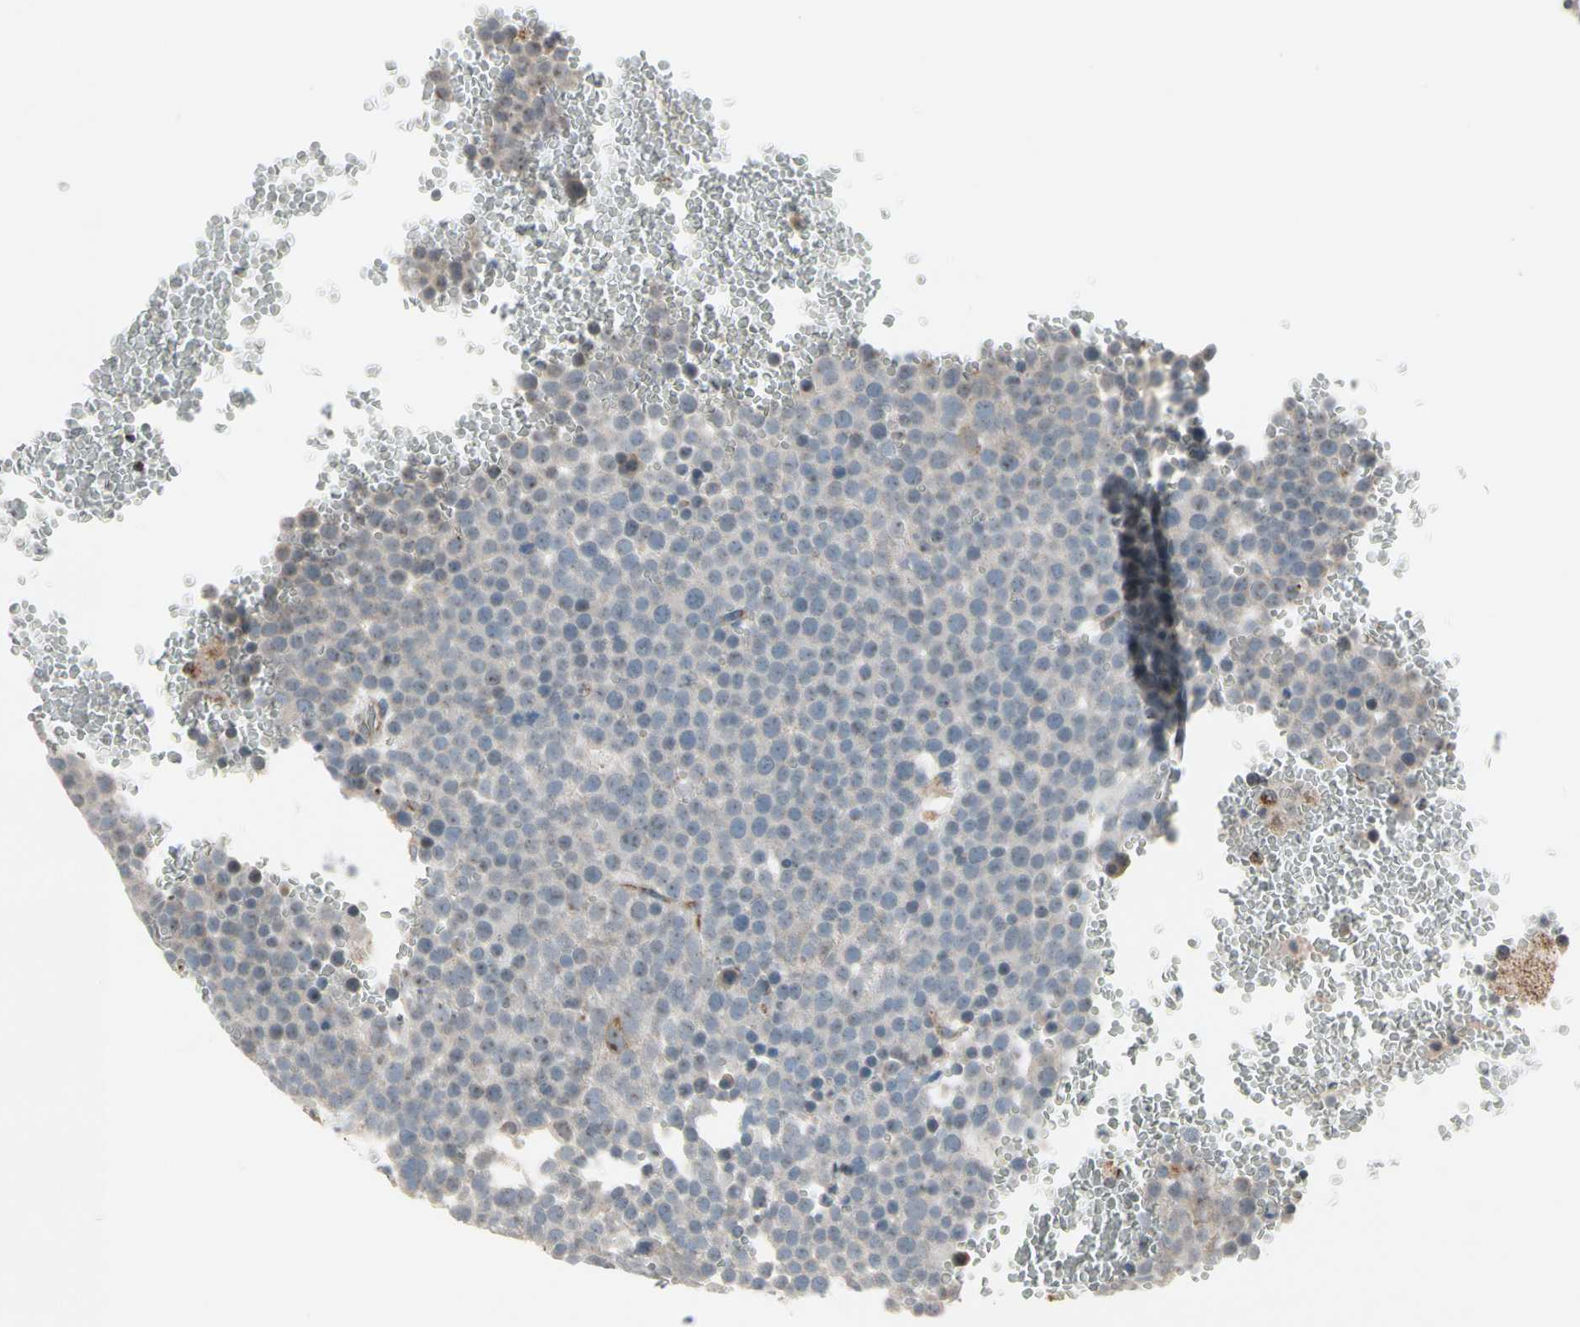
{"staining": {"intensity": "weak", "quantity": ">75%", "location": "cytoplasmic/membranous"}, "tissue": "testis cancer", "cell_type": "Tumor cells", "image_type": "cancer", "snomed": [{"axis": "morphology", "description": "Seminoma, NOS"}, {"axis": "topography", "description": "Testis"}], "caption": "About >75% of tumor cells in testis seminoma display weak cytoplasmic/membranous protein positivity as visualized by brown immunohistochemical staining.", "gene": "CPT1A", "patient": {"sex": "male", "age": 71}}